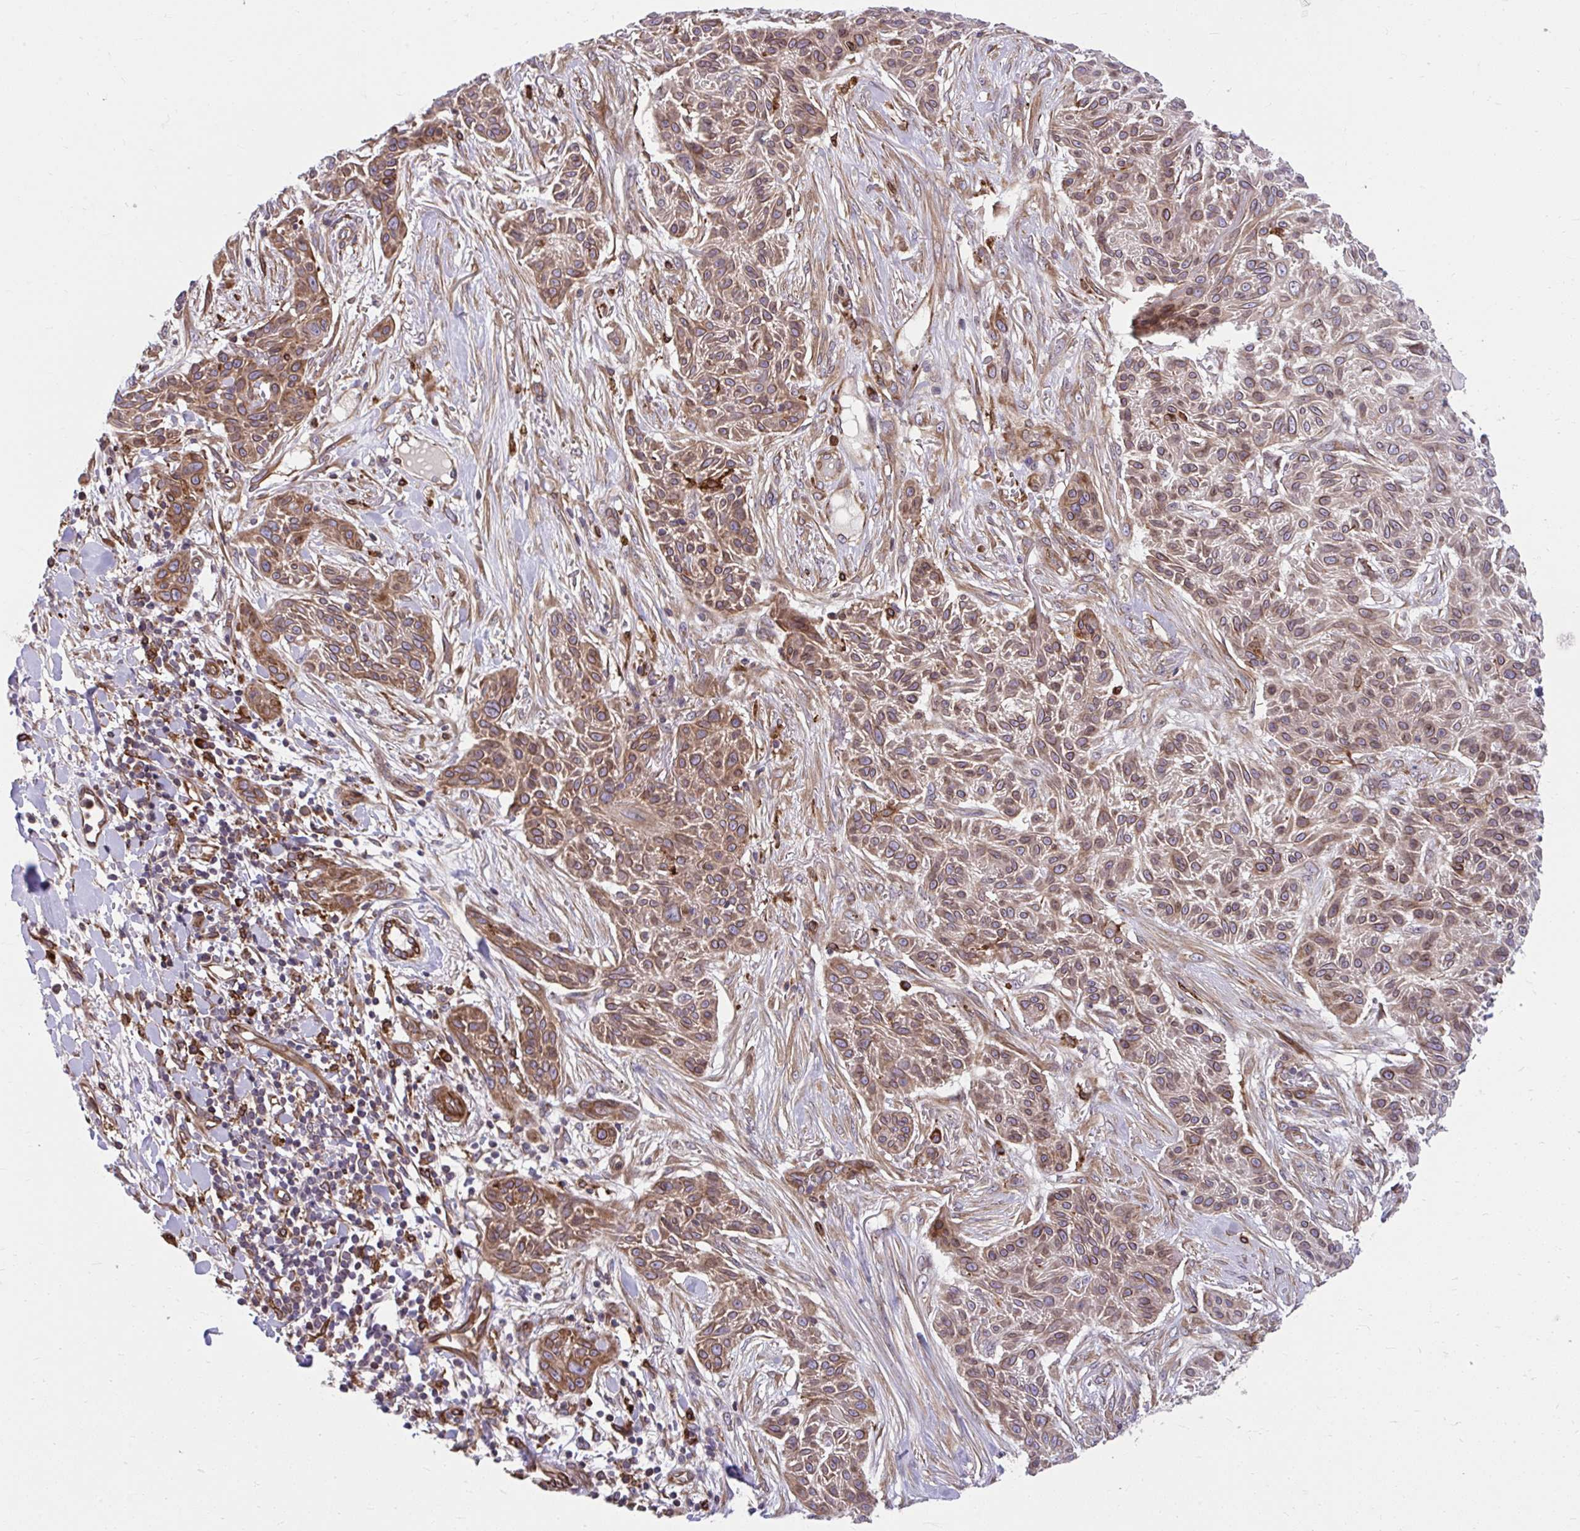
{"staining": {"intensity": "moderate", "quantity": ">75%", "location": "cytoplasmic/membranous"}, "tissue": "skin cancer", "cell_type": "Tumor cells", "image_type": "cancer", "snomed": [{"axis": "morphology", "description": "Squamous cell carcinoma, NOS"}, {"axis": "topography", "description": "Skin"}], "caption": "Immunohistochemical staining of human skin cancer (squamous cell carcinoma) shows medium levels of moderate cytoplasmic/membranous expression in approximately >75% of tumor cells.", "gene": "STIM2", "patient": {"sex": "male", "age": 86}}